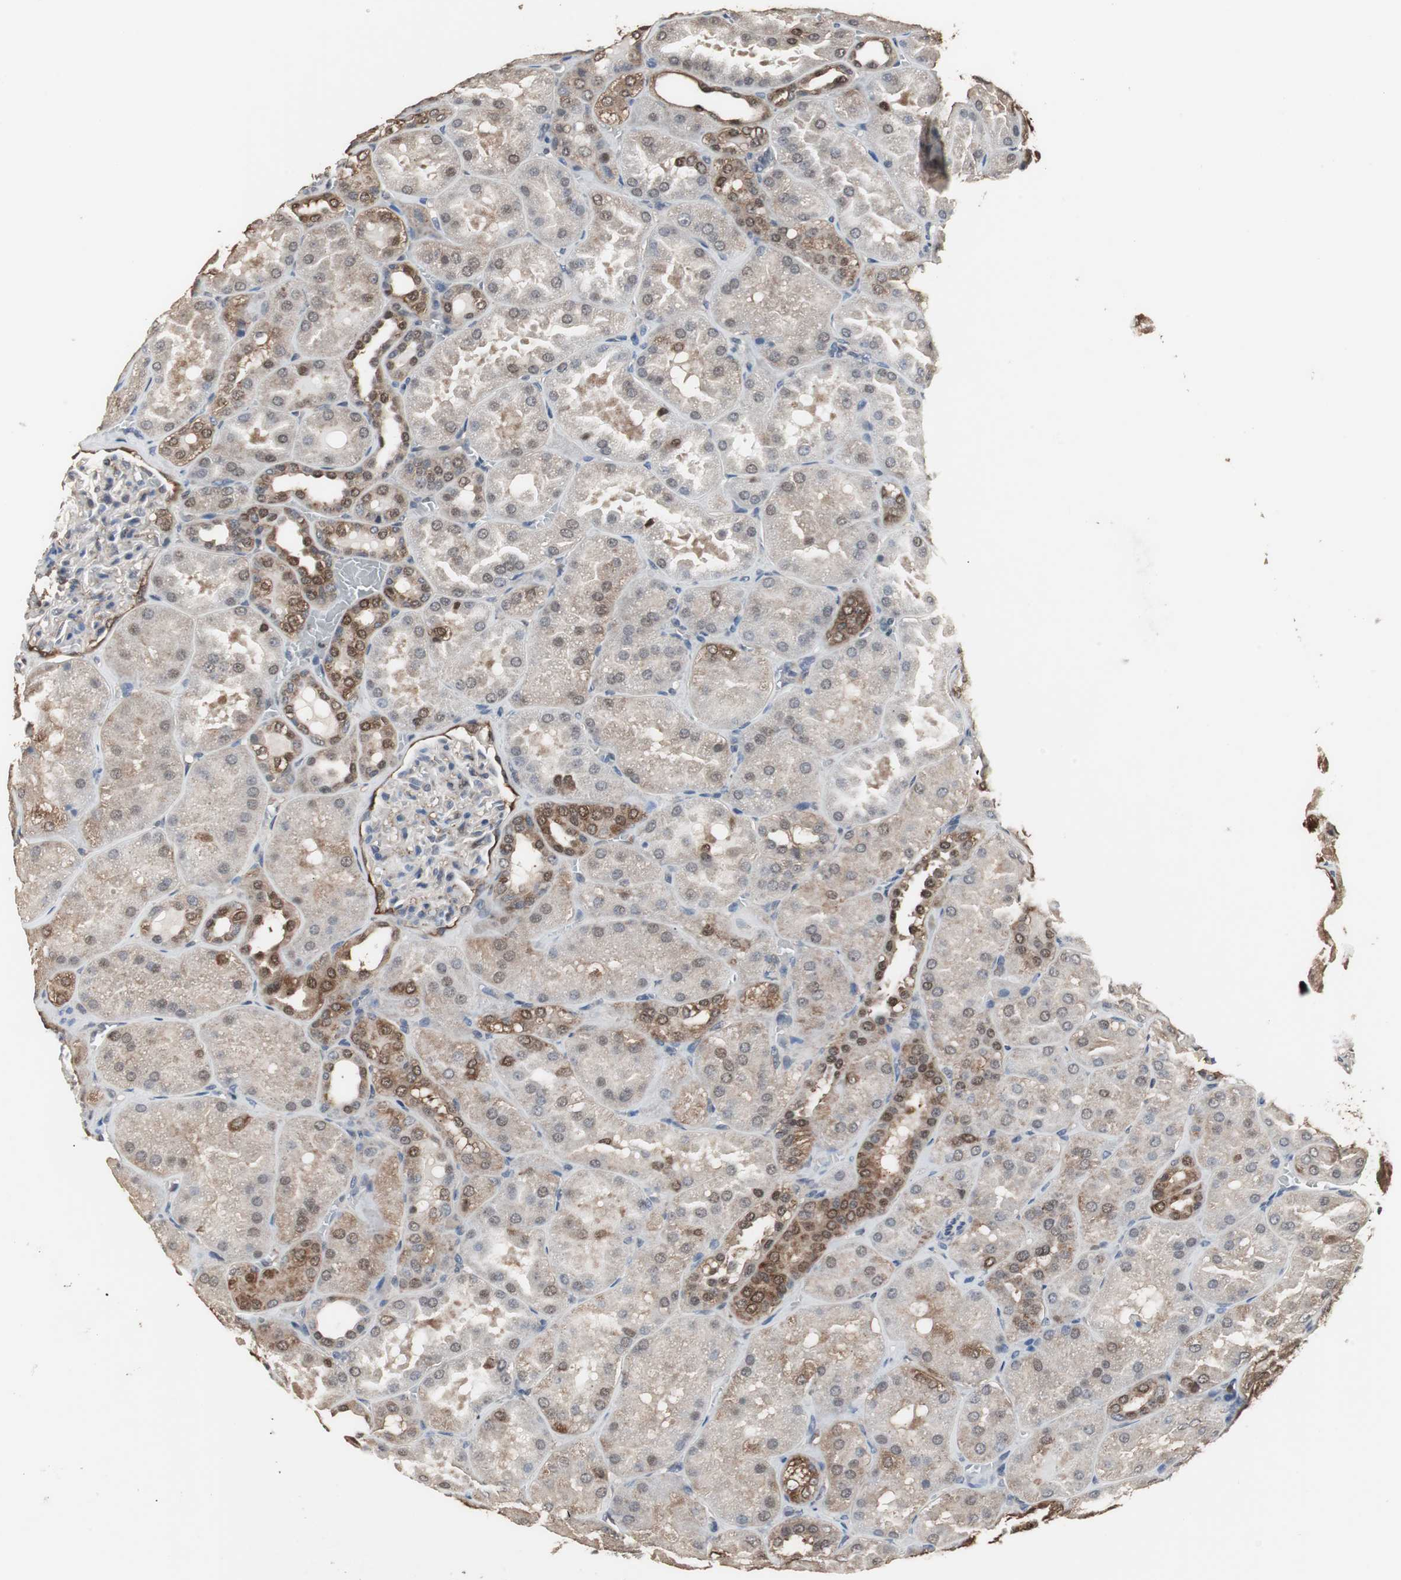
{"staining": {"intensity": "negative", "quantity": "none", "location": "none"}, "tissue": "kidney", "cell_type": "Cells in glomeruli", "image_type": "normal", "snomed": [{"axis": "morphology", "description": "Normal tissue, NOS"}, {"axis": "topography", "description": "Kidney"}], "caption": "There is no significant staining in cells in glomeruli of kidney. Brightfield microscopy of immunohistochemistry (IHC) stained with DAB (brown) and hematoxylin (blue), captured at high magnification.", "gene": "ZSCAN22", "patient": {"sex": "male", "age": 28}}